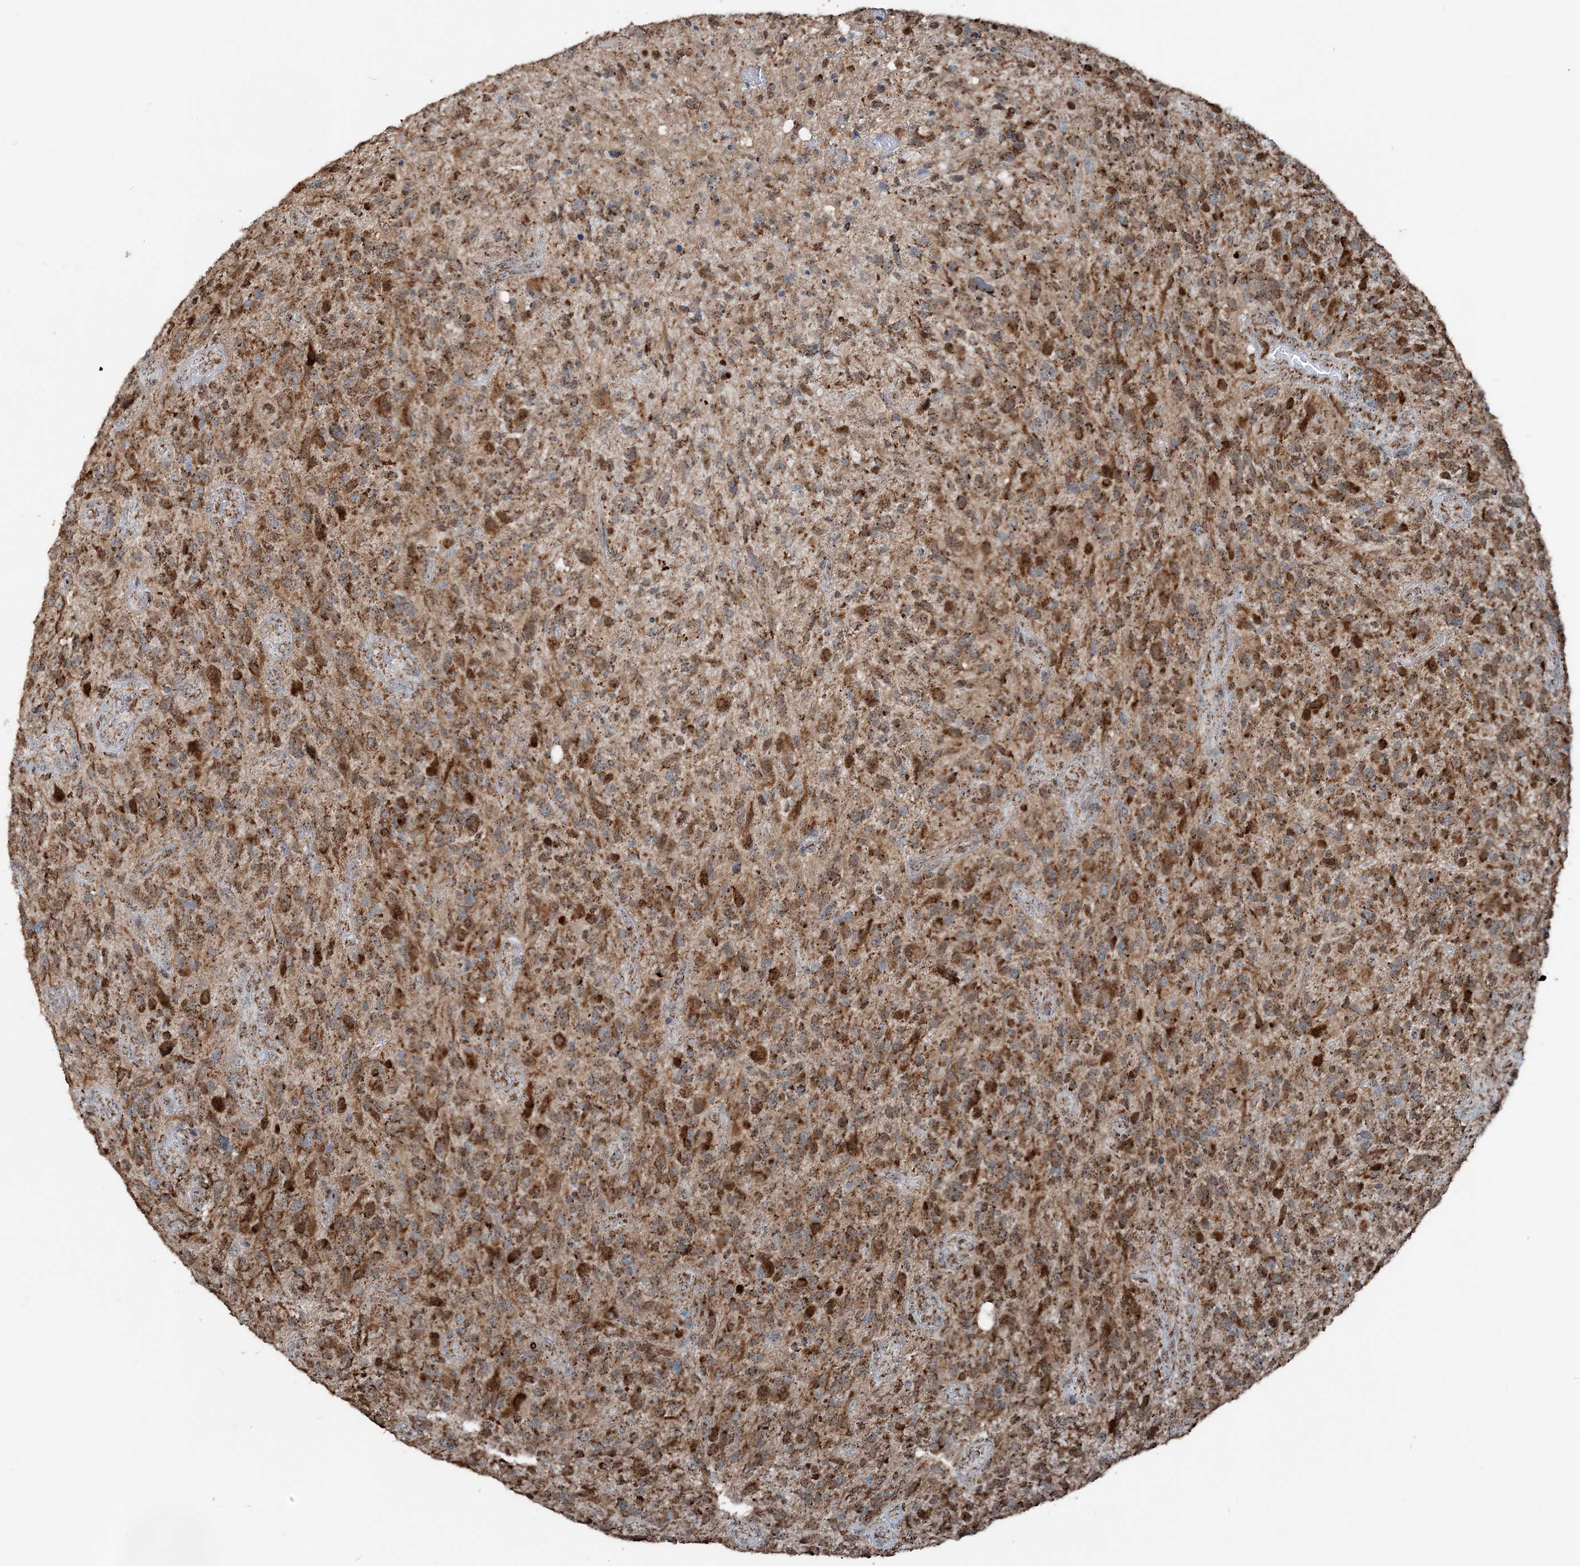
{"staining": {"intensity": "strong", "quantity": ">75%", "location": "cytoplasmic/membranous"}, "tissue": "glioma", "cell_type": "Tumor cells", "image_type": "cancer", "snomed": [{"axis": "morphology", "description": "Glioma, malignant, High grade"}, {"axis": "topography", "description": "Brain"}], "caption": "Immunohistochemical staining of glioma shows high levels of strong cytoplasmic/membranous expression in approximately >75% of tumor cells.", "gene": "SUCLG1", "patient": {"sex": "male", "age": 47}}